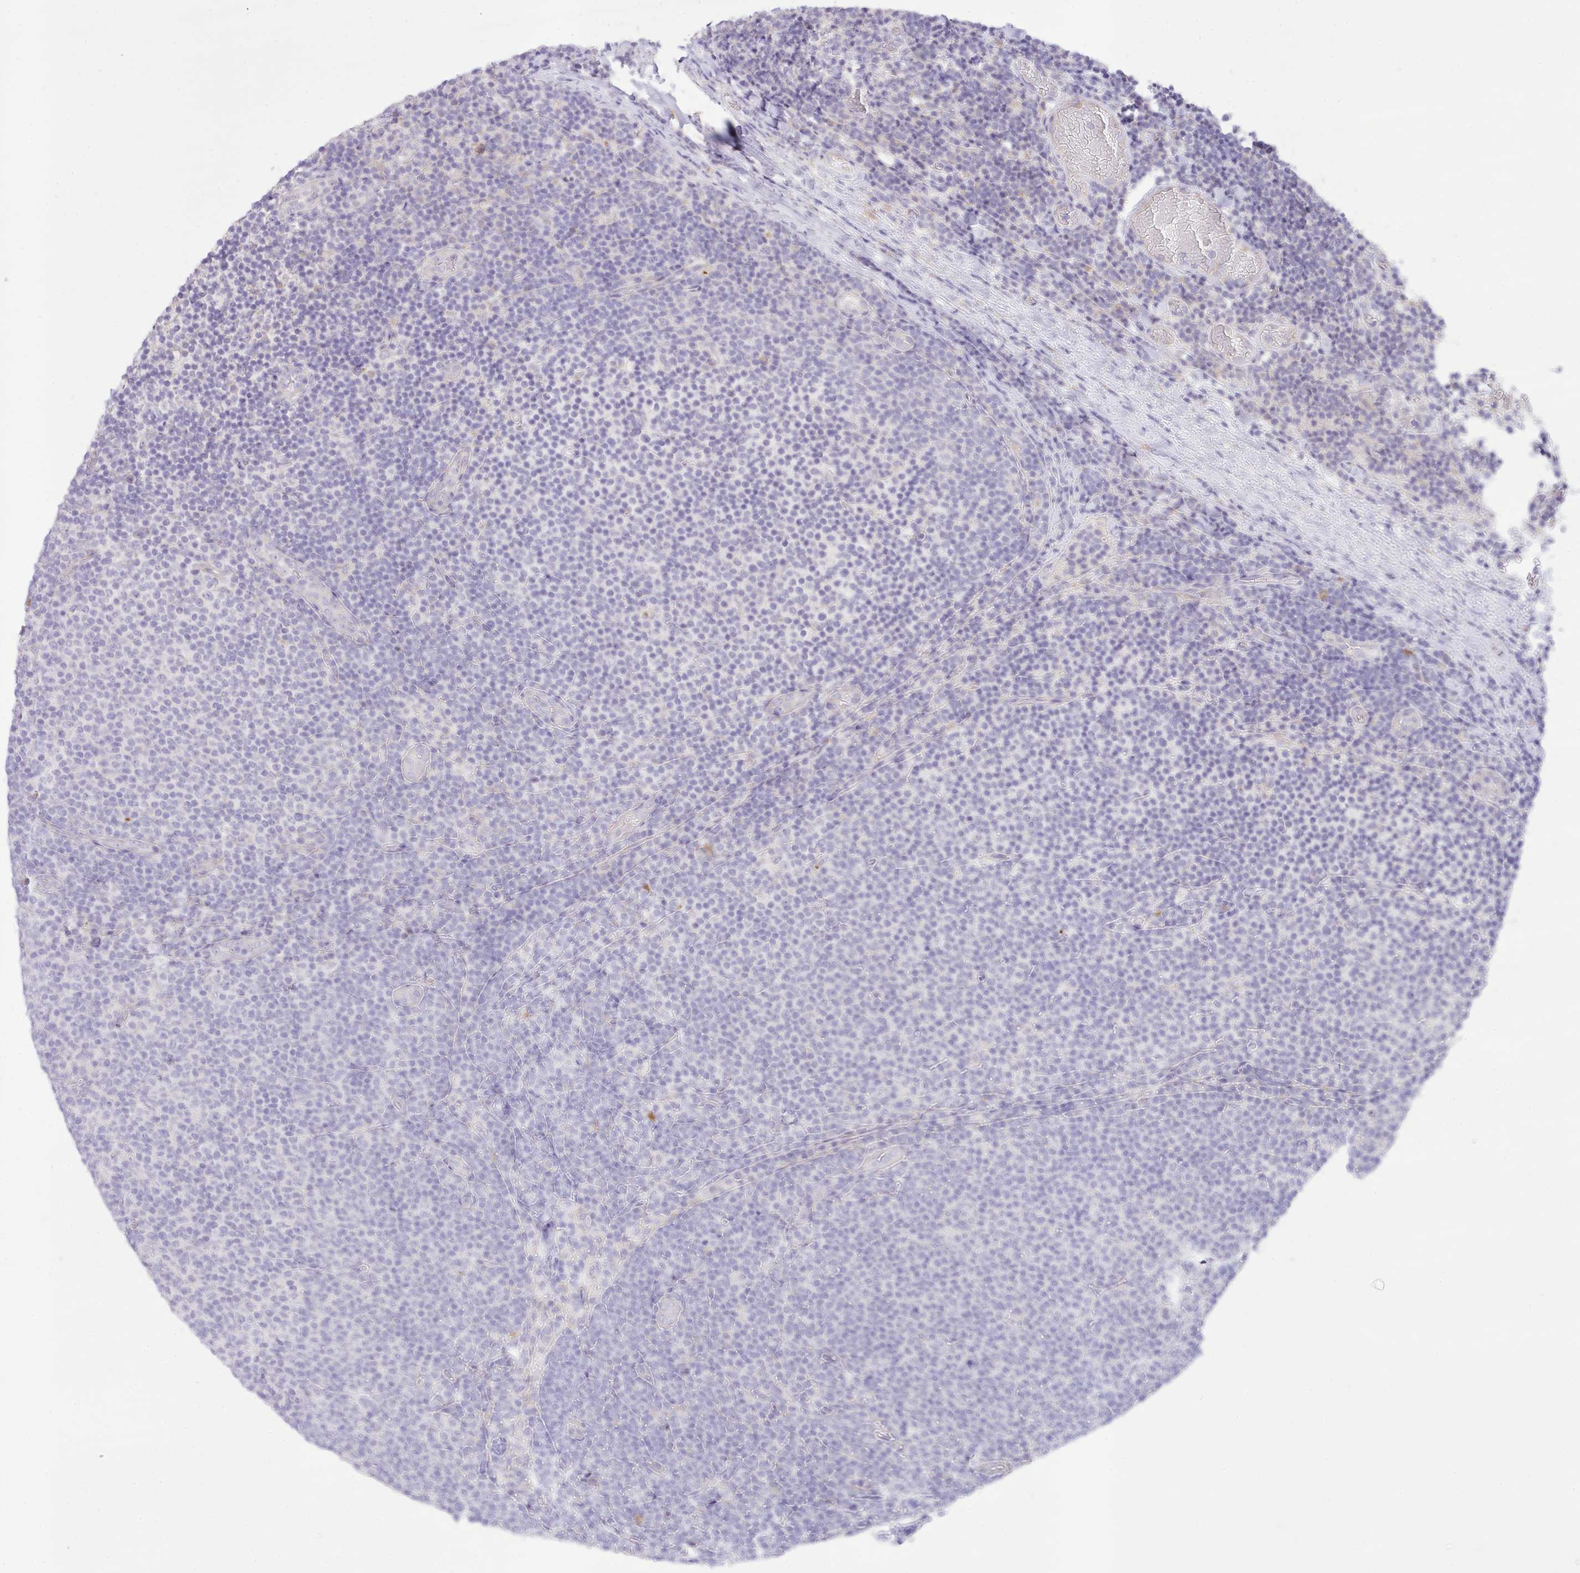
{"staining": {"intensity": "negative", "quantity": "none", "location": "none"}, "tissue": "lymphoma", "cell_type": "Tumor cells", "image_type": "cancer", "snomed": [{"axis": "morphology", "description": "Malignant lymphoma, non-Hodgkin's type, Low grade"}, {"axis": "topography", "description": "Lymph node"}], "caption": "The histopathology image shows no significant positivity in tumor cells of malignant lymphoma, non-Hodgkin's type (low-grade). Nuclei are stained in blue.", "gene": "CCL1", "patient": {"sex": "male", "age": 66}}